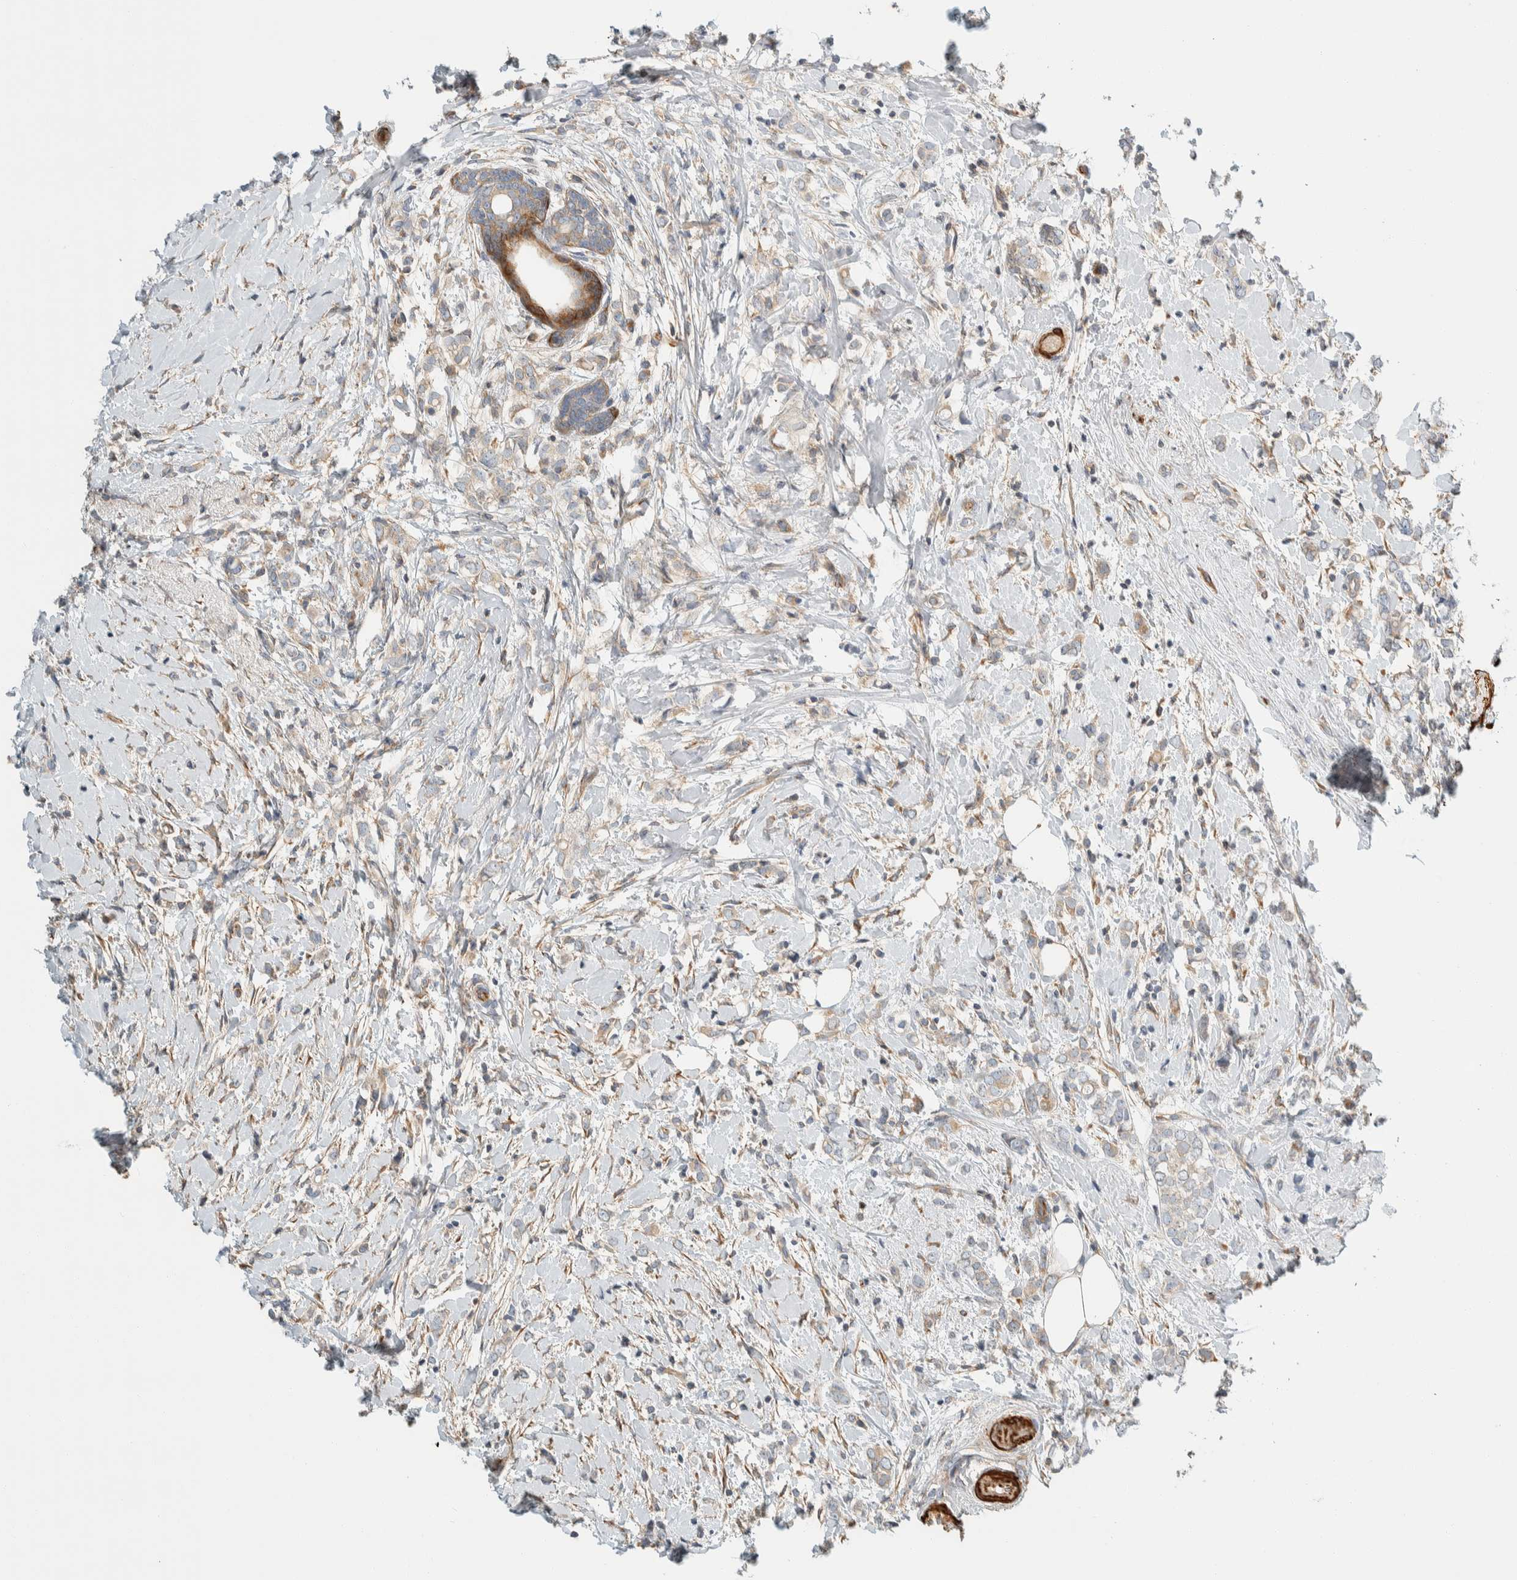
{"staining": {"intensity": "weak", "quantity": "<25%", "location": "cytoplasmic/membranous"}, "tissue": "breast cancer", "cell_type": "Tumor cells", "image_type": "cancer", "snomed": [{"axis": "morphology", "description": "Normal tissue, NOS"}, {"axis": "morphology", "description": "Lobular carcinoma"}, {"axis": "topography", "description": "Breast"}], "caption": "Micrograph shows no significant protein expression in tumor cells of breast cancer (lobular carcinoma). (Stains: DAB (3,3'-diaminobenzidine) immunohistochemistry with hematoxylin counter stain, Microscopy: brightfield microscopy at high magnification).", "gene": "CDR2", "patient": {"sex": "female", "age": 47}}